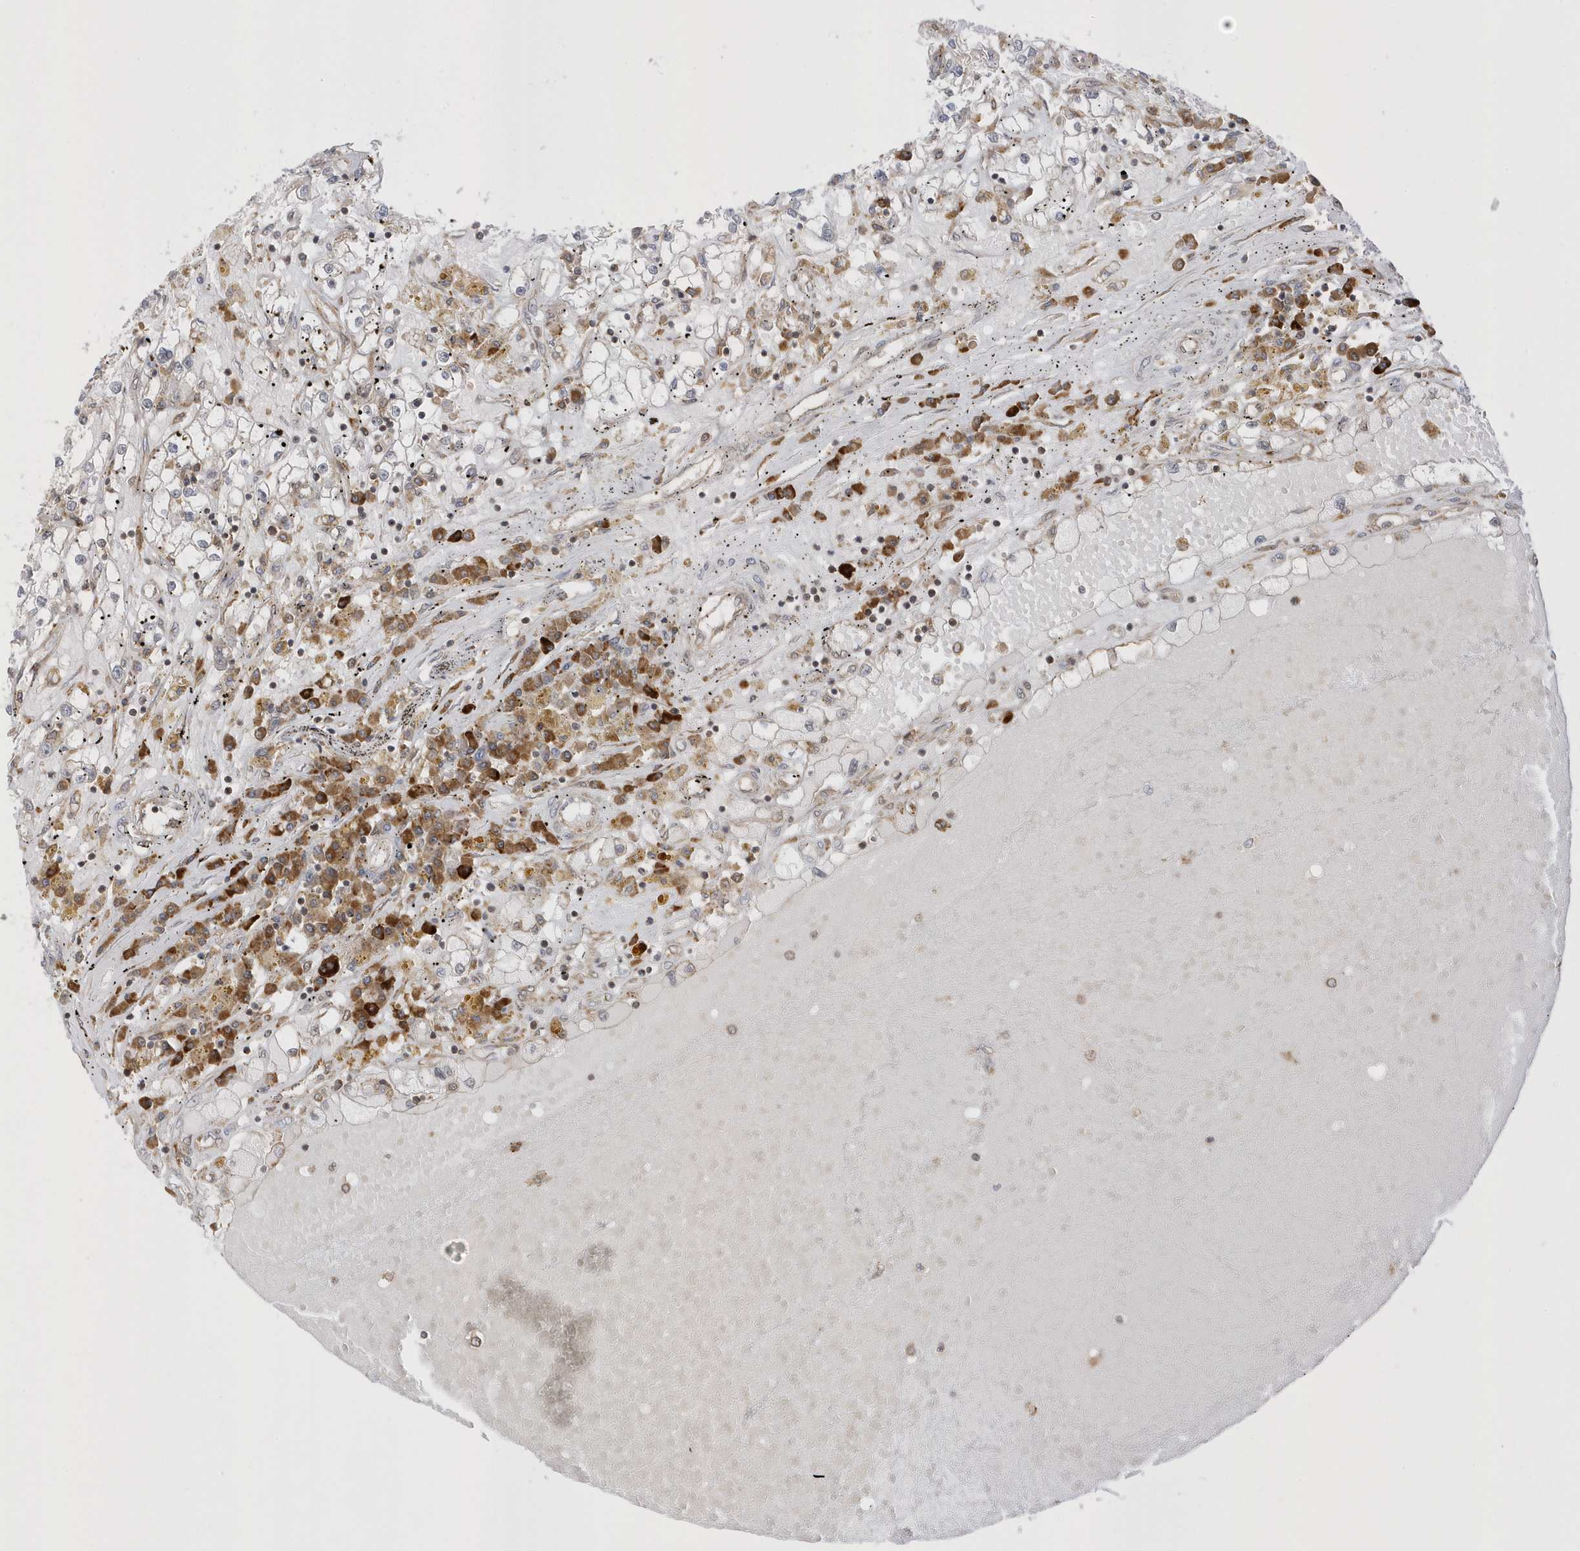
{"staining": {"intensity": "negative", "quantity": "none", "location": "none"}, "tissue": "renal cancer", "cell_type": "Tumor cells", "image_type": "cancer", "snomed": [{"axis": "morphology", "description": "Adenocarcinoma, NOS"}, {"axis": "topography", "description": "Kidney"}], "caption": "IHC of human renal cancer reveals no positivity in tumor cells. (Brightfield microscopy of DAB (3,3'-diaminobenzidine) IHC at high magnification).", "gene": "METTL21A", "patient": {"sex": "male", "age": 56}}